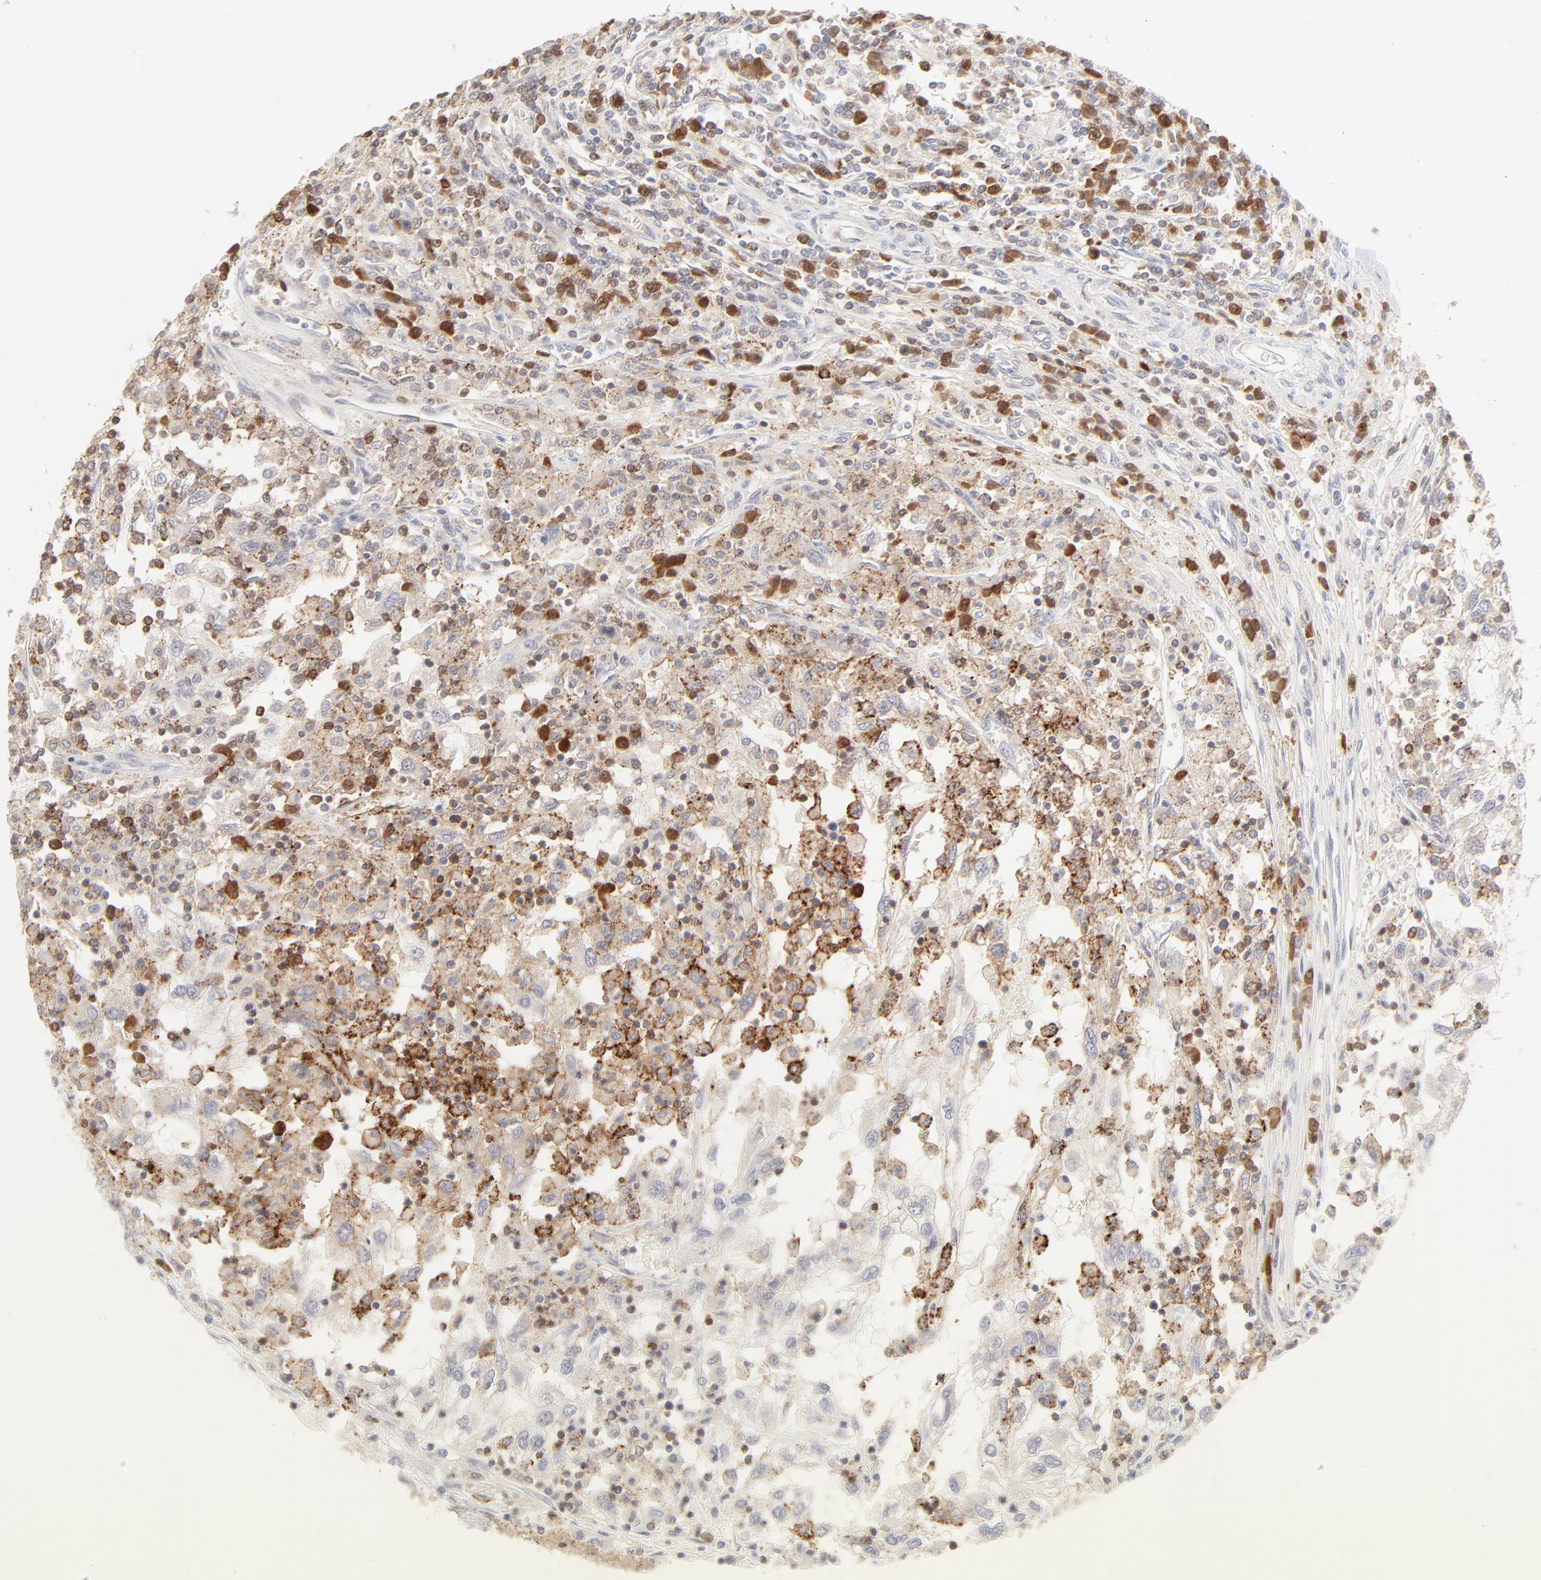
{"staining": {"intensity": "negative", "quantity": "none", "location": "none"}, "tissue": "renal cancer", "cell_type": "Tumor cells", "image_type": "cancer", "snomed": [{"axis": "morphology", "description": "Normal tissue, NOS"}, {"axis": "morphology", "description": "Adenocarcinoma, NOS"}, {"axis": "topography", "description": "Kidney"}], "caption": "DAB (3,3'-diaminobenzidine) immunohistochemical staining of renal adenocarcinoma exhibits no significant positivity in tumor cells.", "gene": "CDK6", "patient": {"sex": "male", "age": 71}}